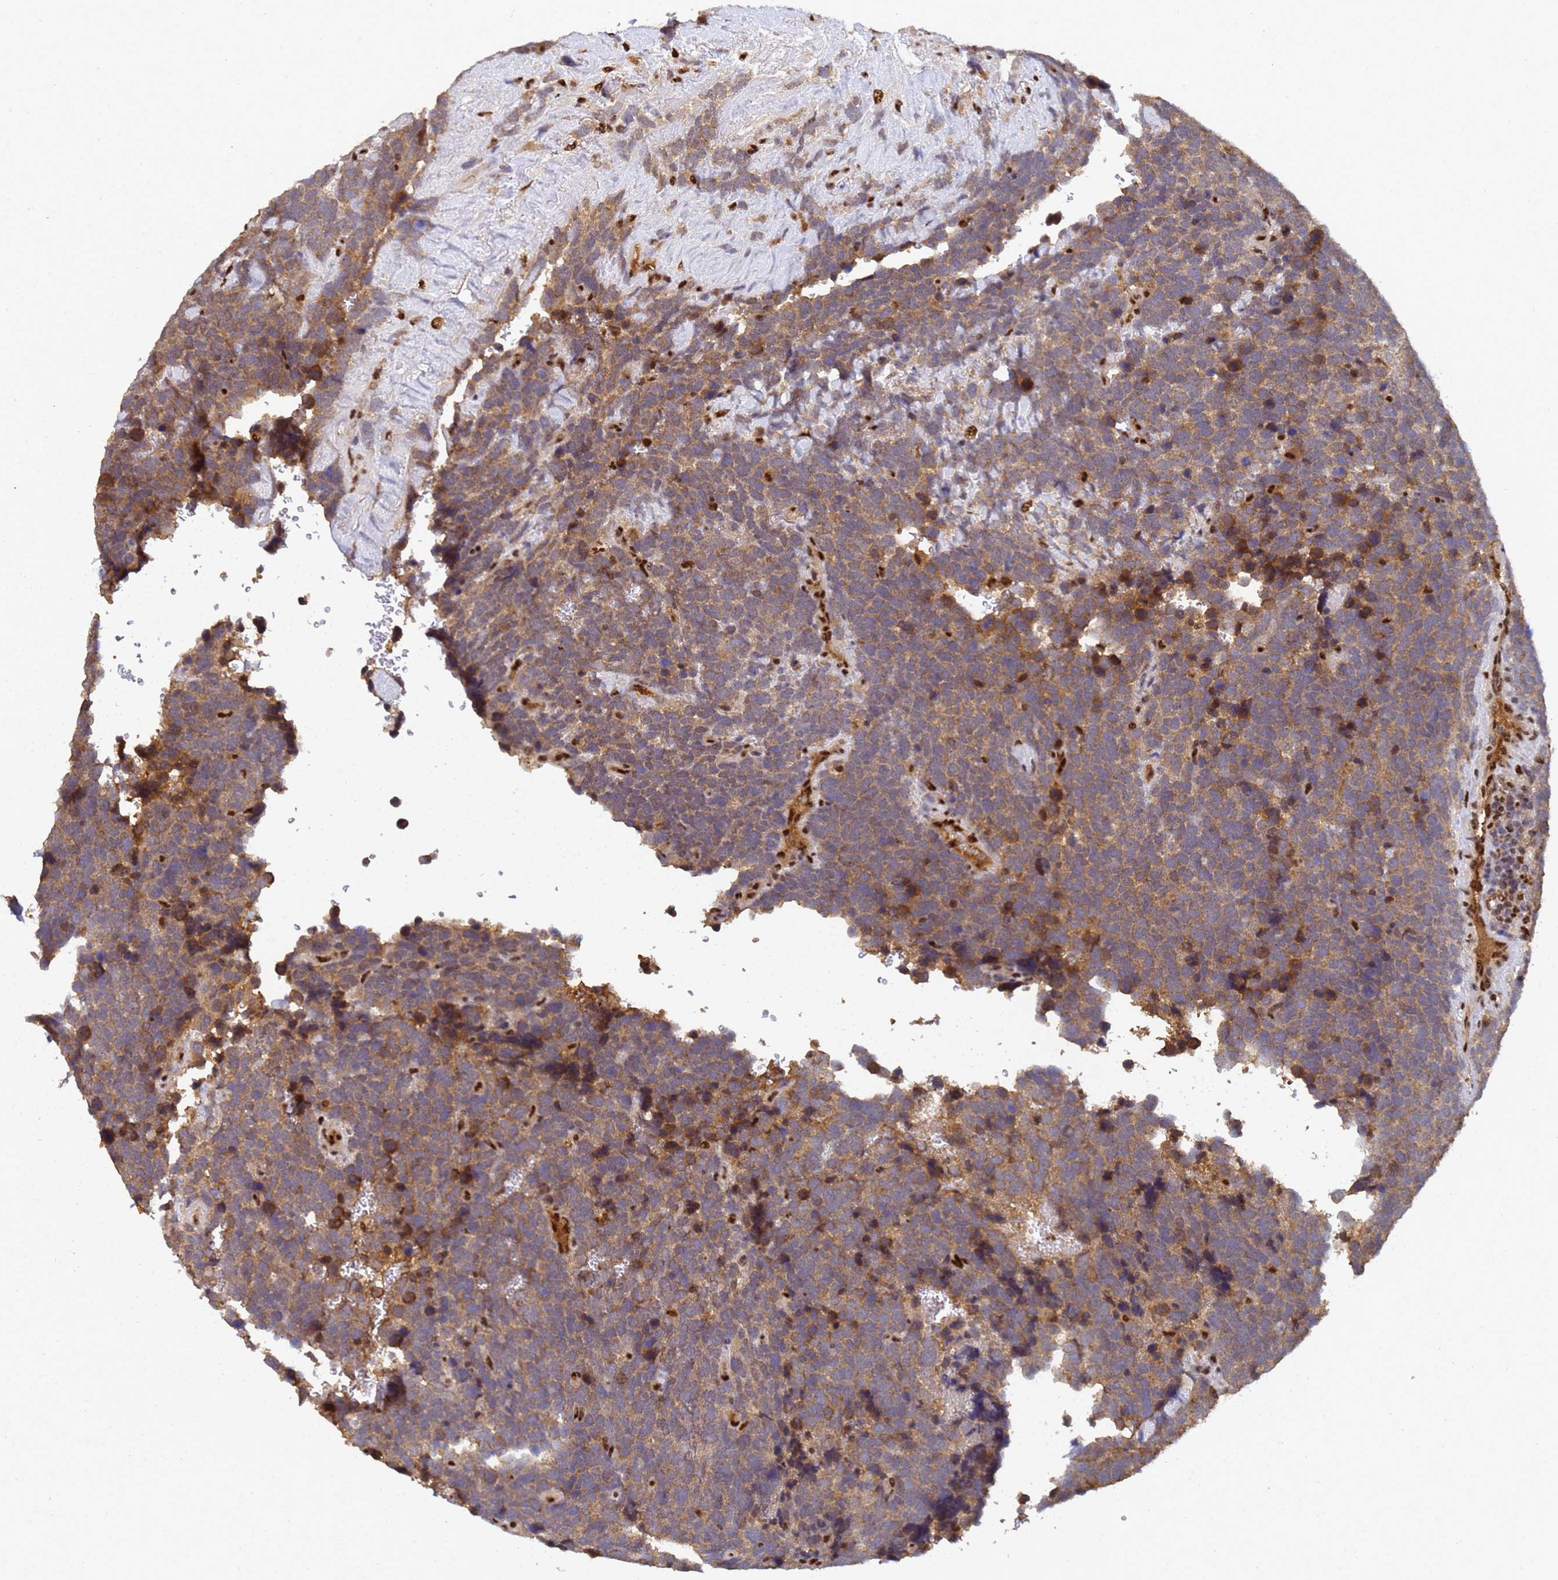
{"staining": {"intensity": "moderate", "quantity": "25%-75%", "location": "cytoplasmic/membranous"}, "tissue": "urothelial cancer", "cell_type": "Tumor cells", "image_type": "cancer", "snomed": [{"axis": "morphology", "description": "Urothelial carcinoma, High grade"}, {"axis": "topography", "description": "Urinary bladder"}], "caption": "A brown stain shows moderate cytoplasmic/membranous staining of a protein in urothelial cancer tumor cells.", "gene": "SECISBP2", "patient": {"sex": "female", "age": 82}}